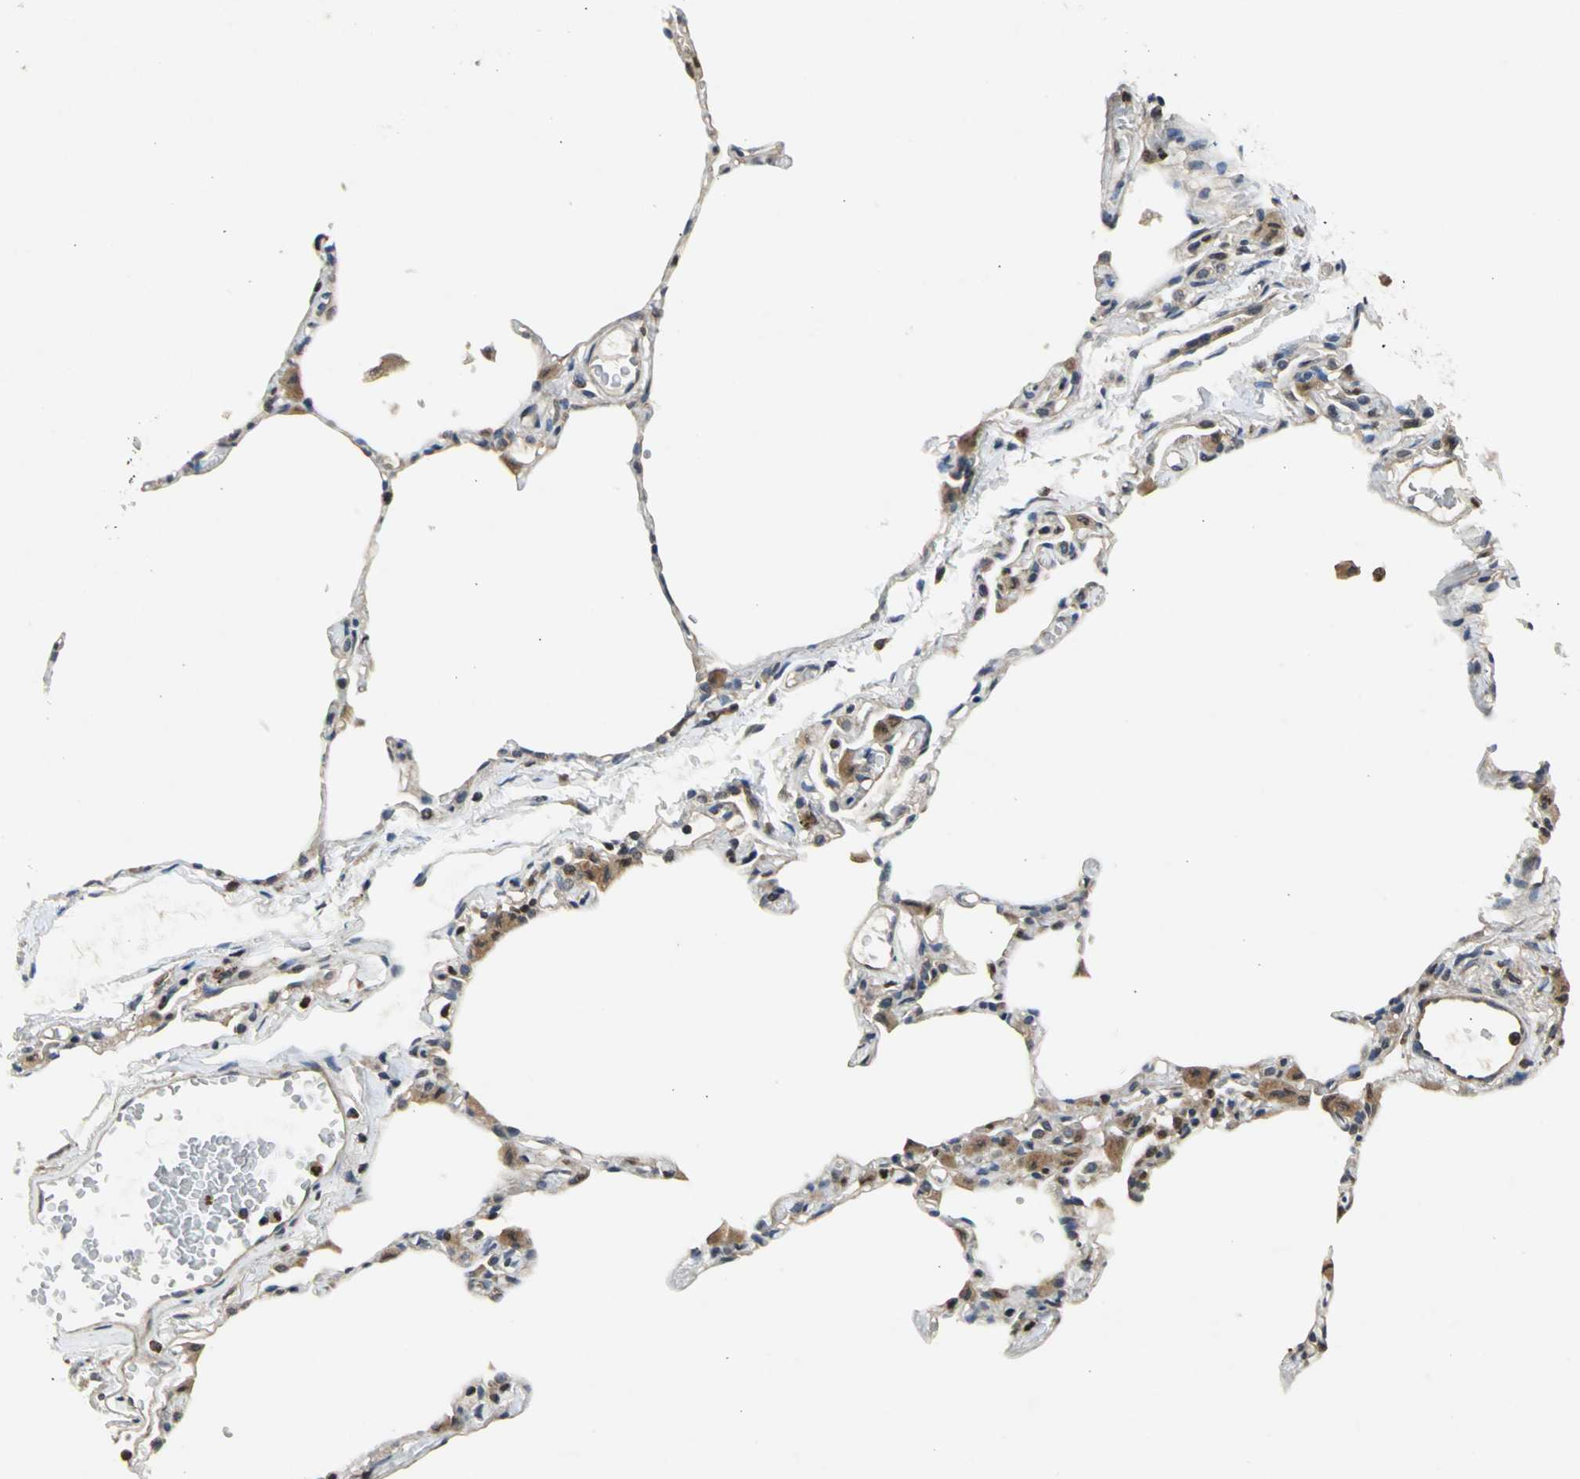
{"staining": {"intensity": "moderate", "quantity": "25%-75%", "location": "cytoplasmic/membranous,nuclear"}, "tissue": "lung", "cell_type": "Alveolar cells", "image_type": "normal", "snomed": [{"axis": "morphology", "description": "Normal tissue, NOS"}, {"axis": "topography", "description": "Lung"}], "caption": "The immunohistochemical stain labels moderate cytoplasmic/membranous,nuclear expression in alveolar cells of unremarkable lung. The staining was performed using DAB to visualize the protein expression in brown, while the nuclei were stained in blue with hematoxylin (Magnification: 20x).", "gene": "AHR", "patient": {"sex": "female", "age": 49}}